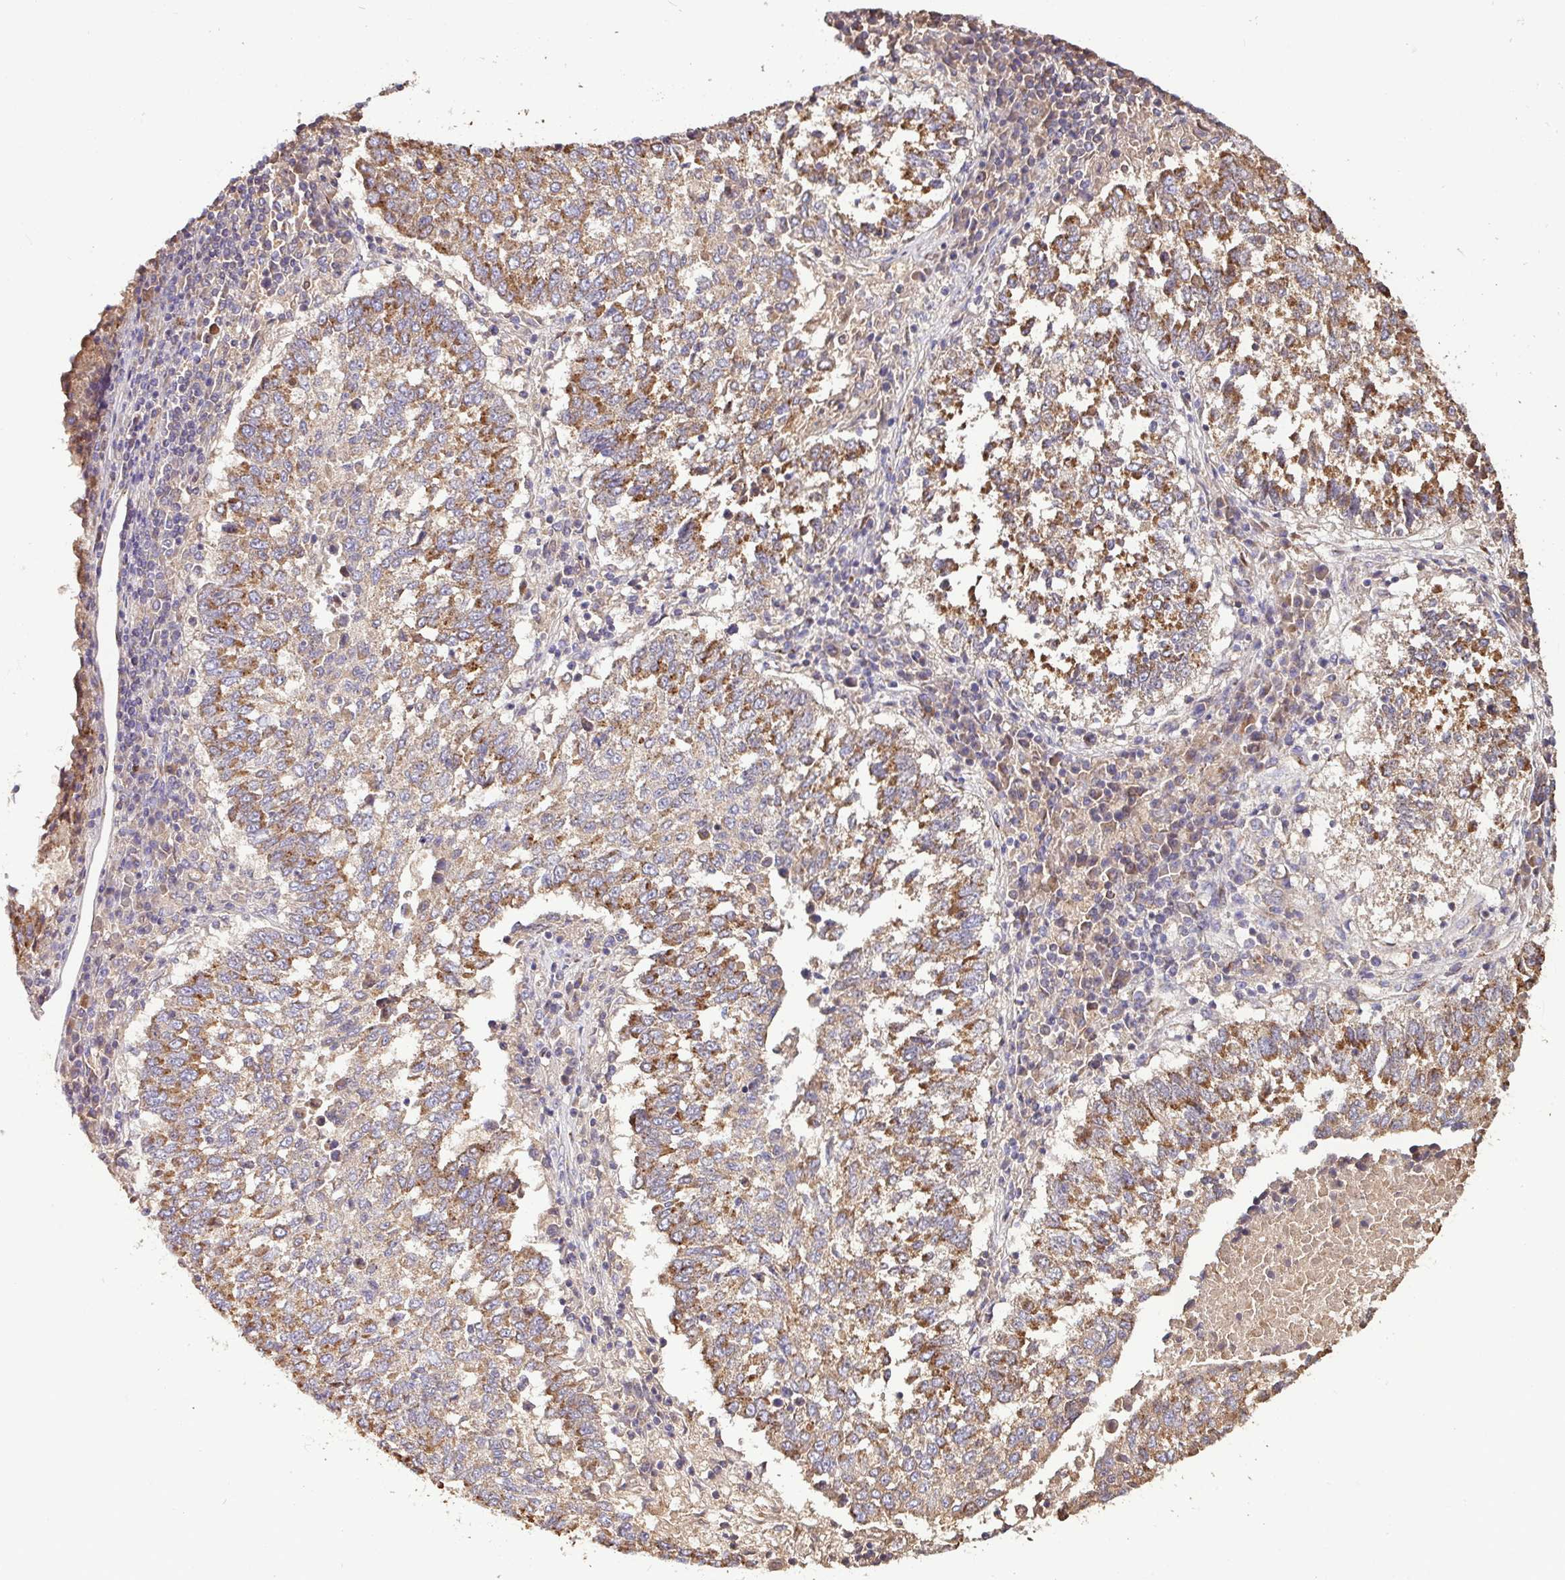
{"staining": {"intensity": "moderate", "quantity": ">75%", "location": "cytoplasmic/membranous"}, "tissue": "lung cancer", "cell_type": "Tumor cells", "image_type": "cancer", "snomed": [{"axis": "morphology", "description": "Squamous cell carcinoma, NOS"}, {"axis": "topography", "description": "Lung"}], "caption": "Immunohistochemical staining of lung squamous cell carcinoma reveals moderate cytoplasmic/membranous protein expression in about >75% of tumor cells.", "gene": "CPD", "patient": {"sex": "male", "age": 73}}